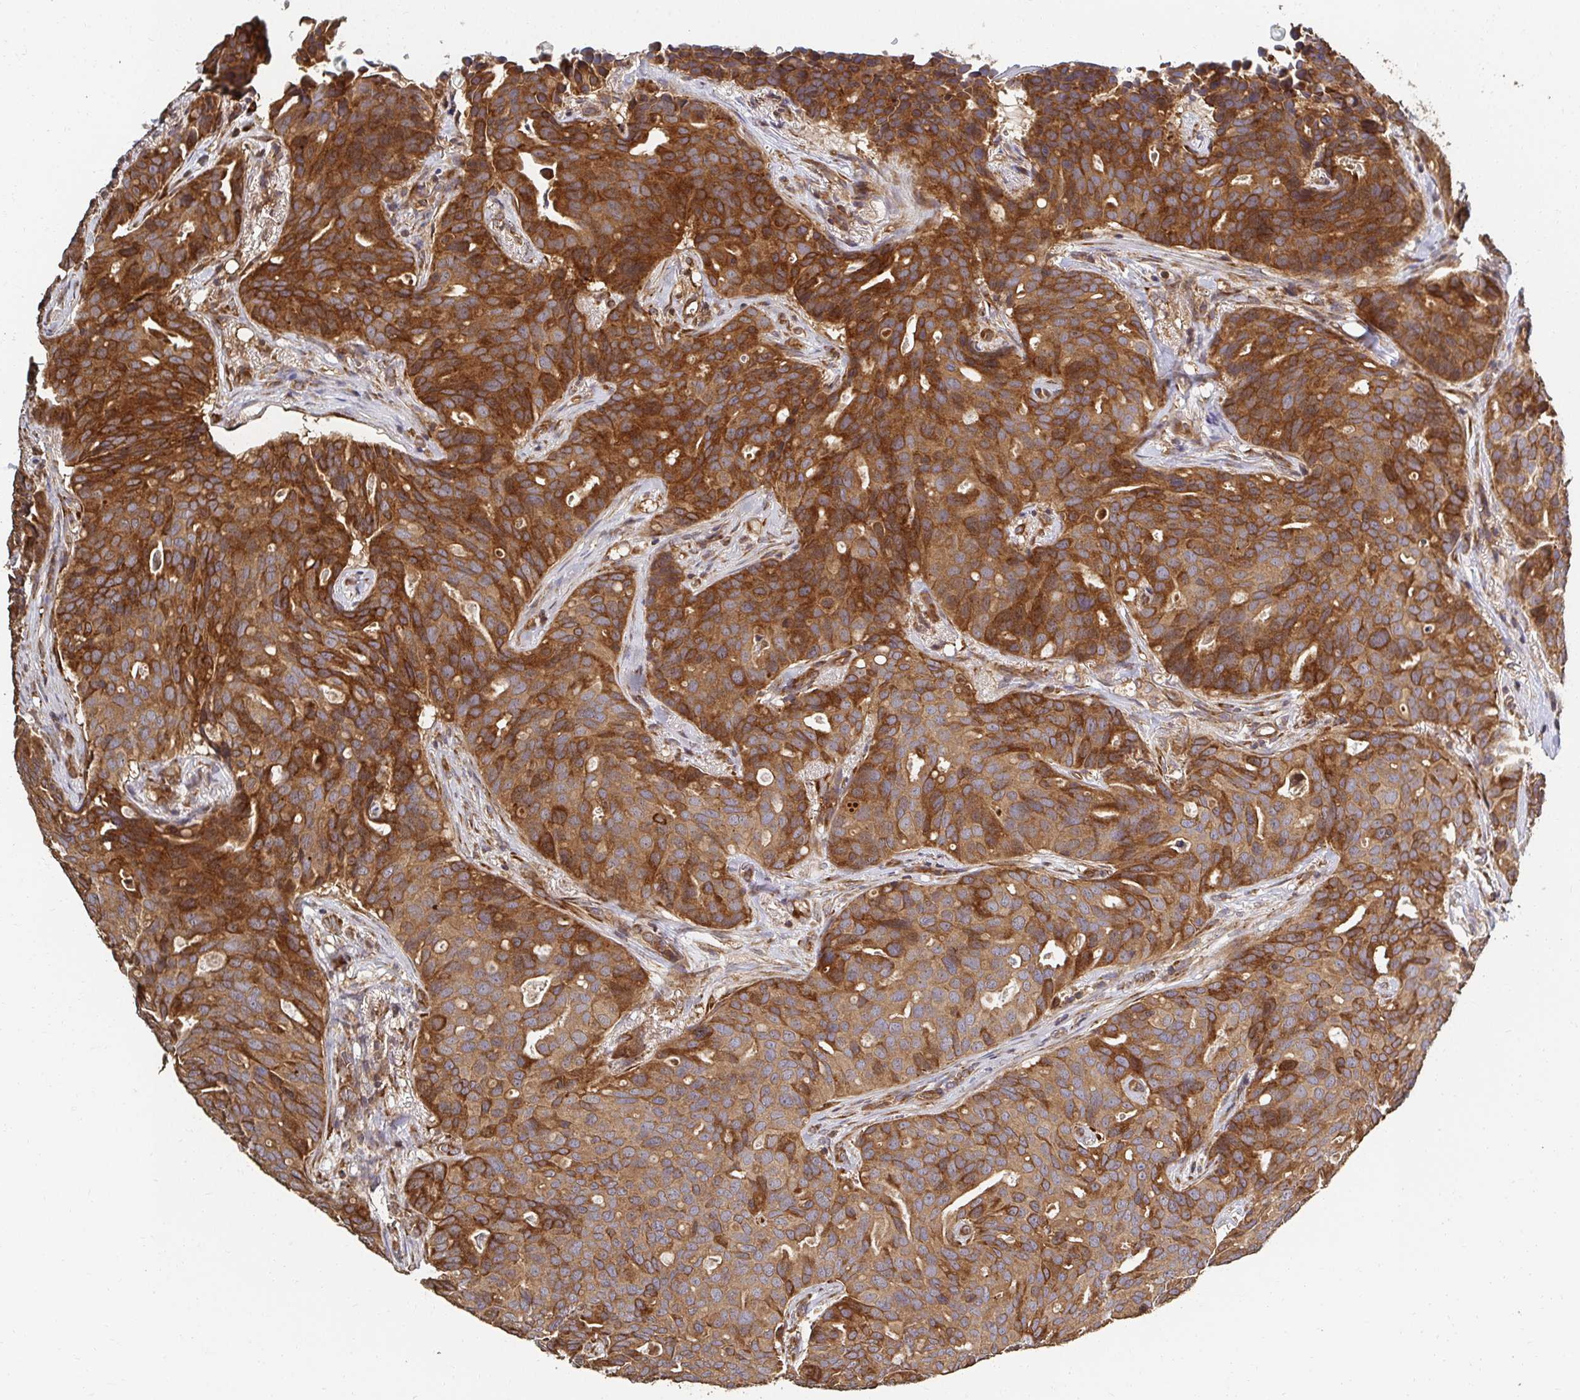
{"staining": {"intensity": "strong", "quantity": ">75%", "location": "cytoplasmic/membranous"}, "tissue": "breast cancer", "cell_type": "Tumor cells", "image_type": "cancer", "snomed": [{"axis": "morphology", "description": "Duct carcinoma"}, {"axis": "topography", "description": "Breast"}], "caption": "A micrograph of breast intraductal carcinoma stained for a protein shows strong cytoplasmic/membranous brown staining in tumor cells.", "gene": "APBB1", "patient": {"sex": "female", "age": 54}}